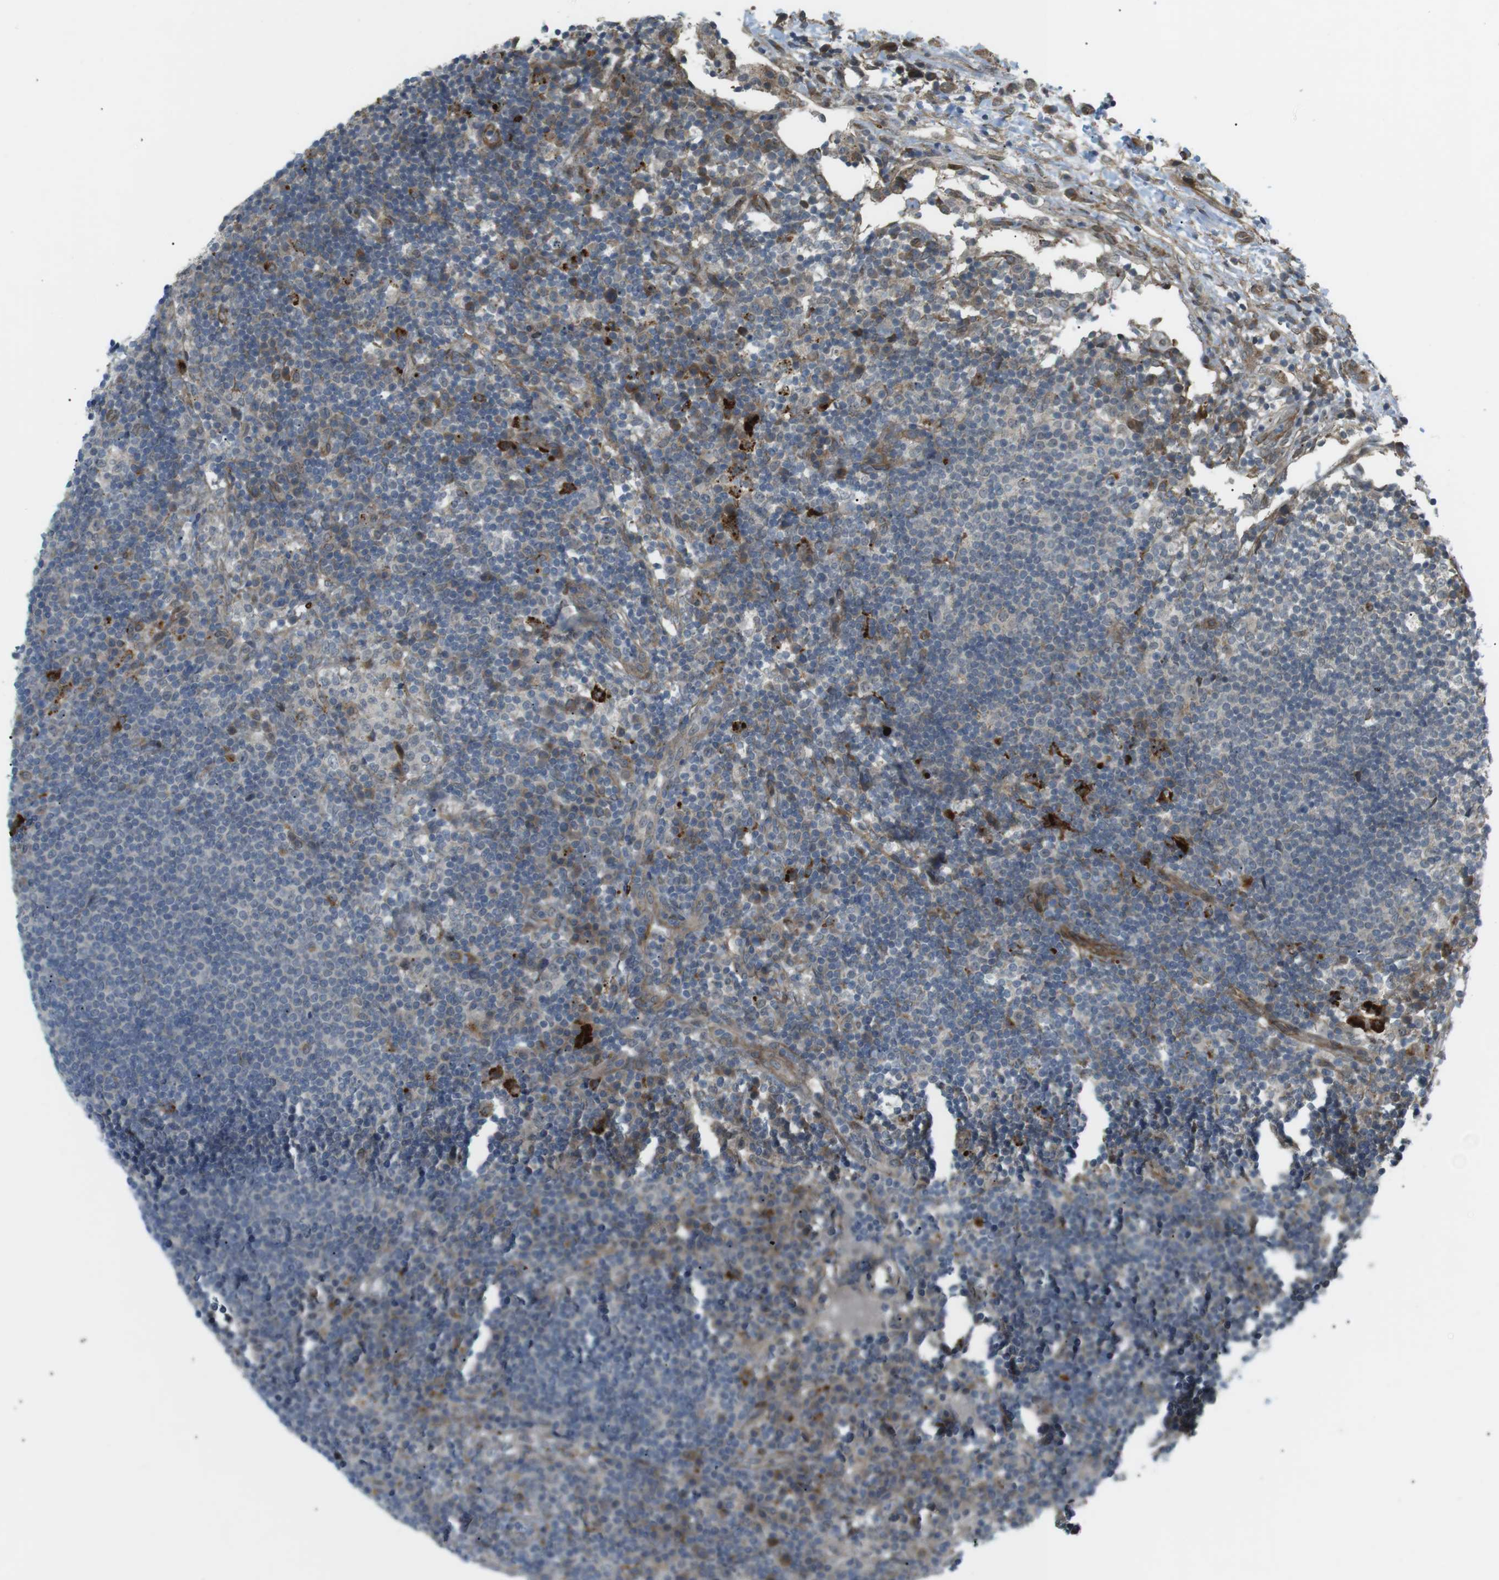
{"staining": {"intensity": "moderate", "quantity": "<25%", "location": "cytoplasmic/membranous"}, "tissue": "lymph node", "cell_type": "Germinal center cells", "image_type": "normal", "snomed": [{"axis": "morphology", "description": "Normal tissue, NOS"}, {"axis": "topography", "description": "Lymph node"}], "caption": "Immunohistochemical staining of benign human lymph node shows low levels of moderate cytoplasmic/membranous expression in about <25% of germinal center cells. (Stains: DAB (3,3'-diaminobenzidine) in brown, nuclei in blue, Microscopy: brightfield microscopy at high magnification).", "gene": "KANK2", "patient": {"sex": "female", "age": 53}}